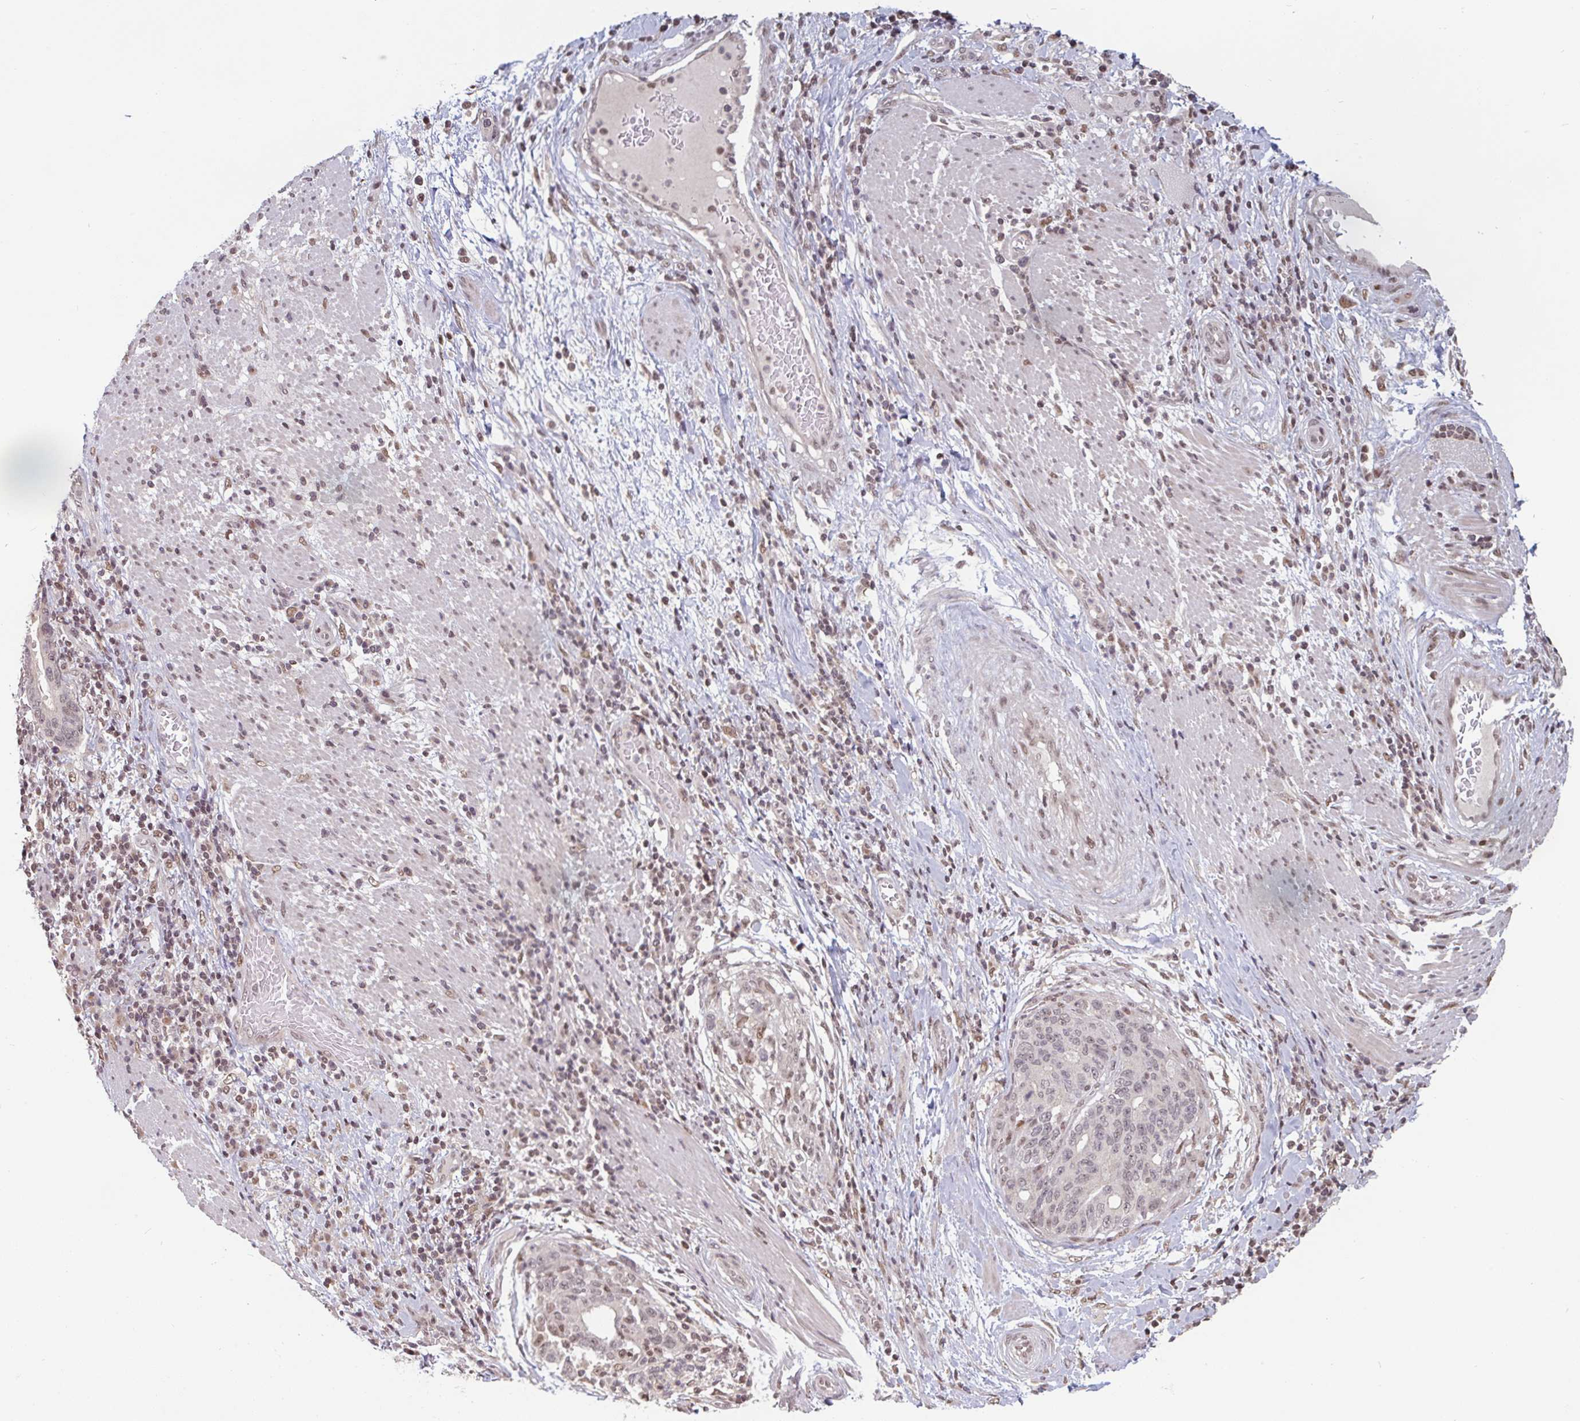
{"staining": {"intensity": "weak", "quantity": "25%-75%", "location": "nuclear"}, "tissue": "stomach cancer", "cell_type": "Tumor cells", "image_type": "cancer", "snomed": [{"axis": "morphology", "description": "Normal tissue, NOS"}, {"axis": "morphology", "description": "Adenocarcinoma, NOS"}, {"axis": "topography", "description": "Stomach"}], "caption": "An immunohistochemistry histopathology image of neoplastic tissue is shown. Protein staining in brown shows weak nuclear positivity in stomach adenocarcinoma within tumor cells. (DAB = brown stain, brightfield microscopy at high magnification).", "gene": "DR1", "patient": {"sex": "female", "age": 64}}